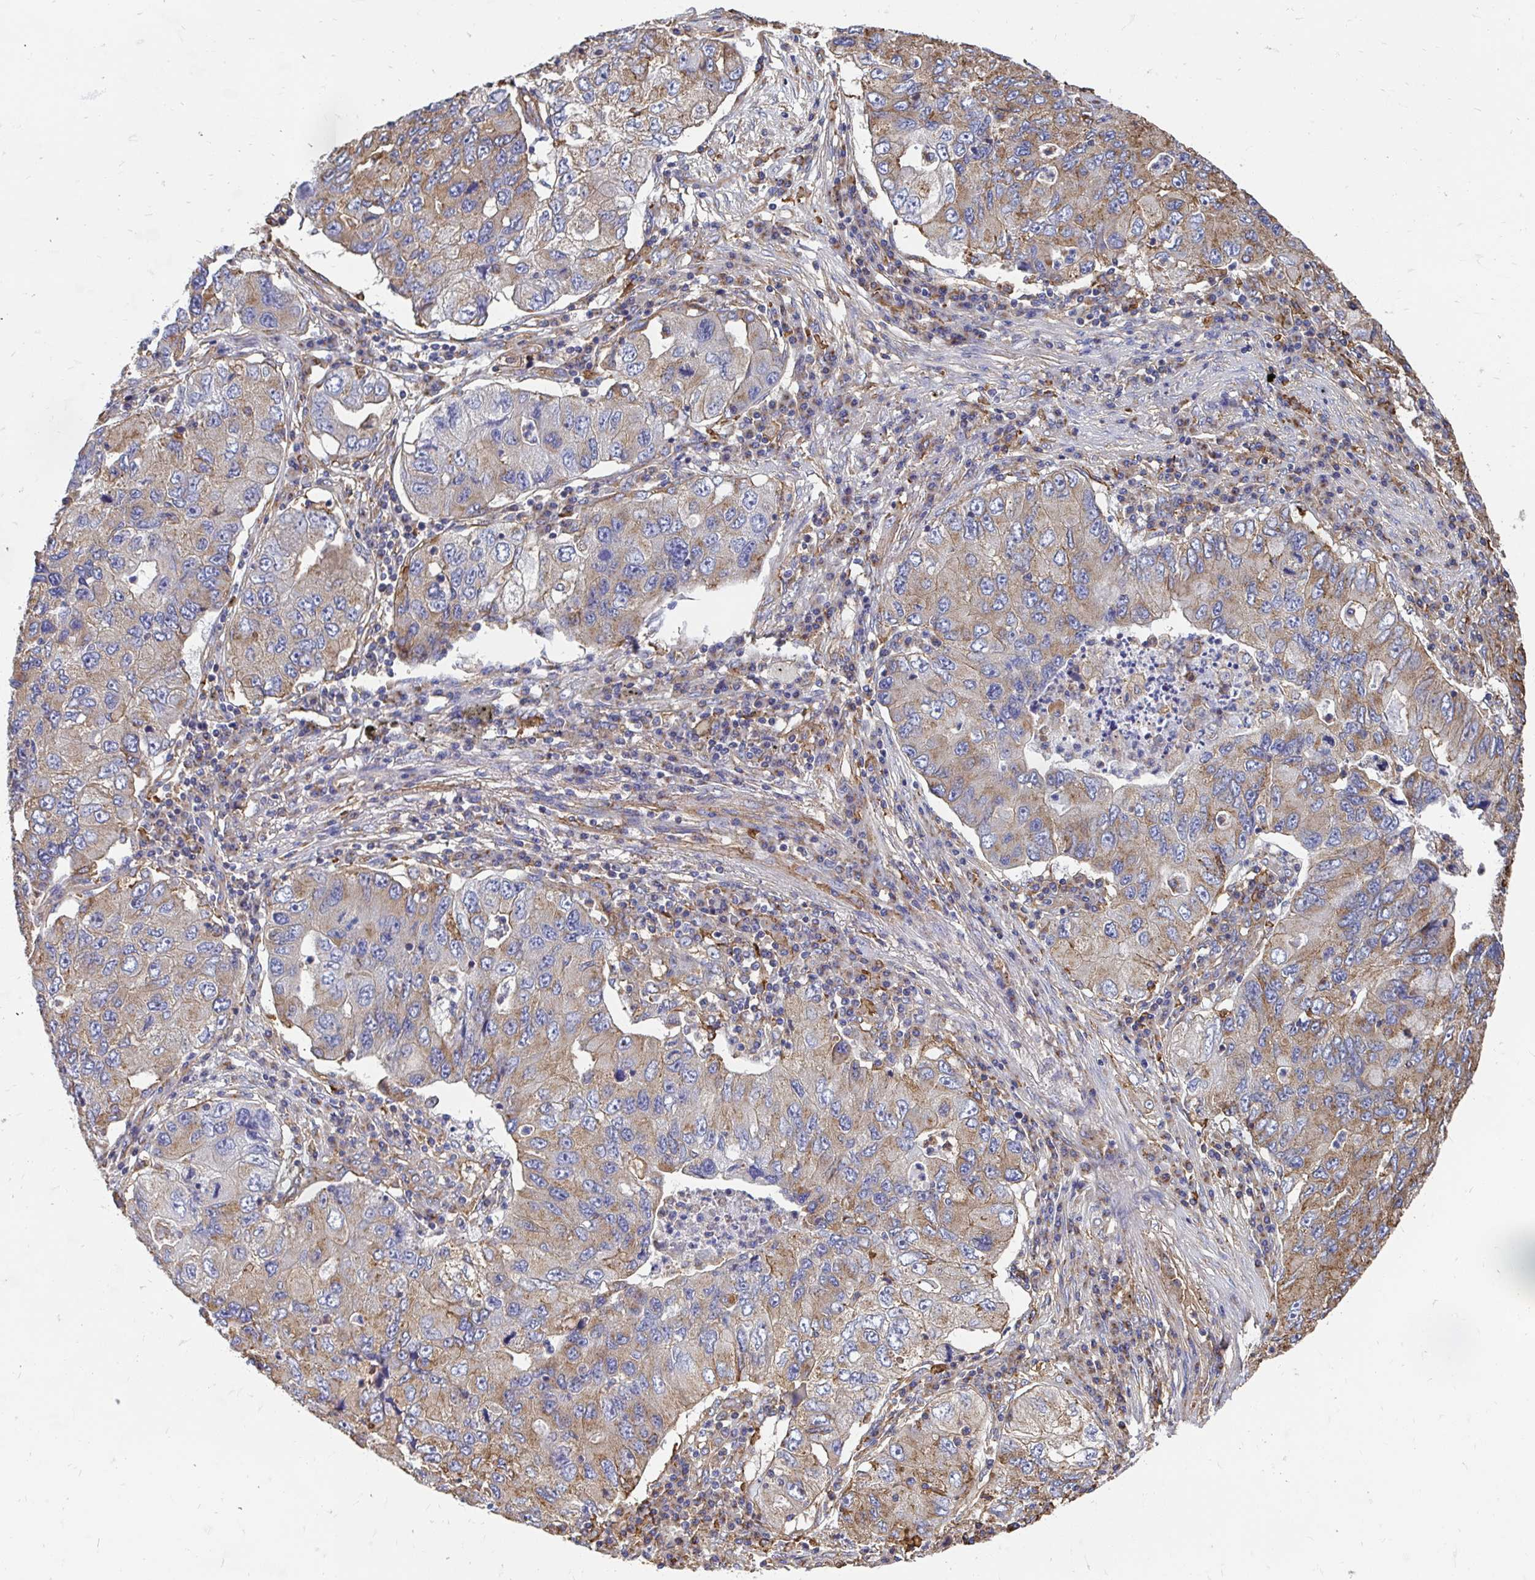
{"staining": {"intensity": "moderate", "quantity": "25%-75%", "location": "cytoplasmic/membranous"}, "tissue": "lung cancer", "cell_type": "Tumor cells", "image_type": "cancer", "snomed": [{"axis": "morphology", "description": "Adenocarcinoma, NOS"}, {"axis": "morphology", "description": "Adenocarcinoma, metastatic, NOS"}, {"axis": "topography", "description": "Lymph node"}, {"axis": "topography", "description": "Lung"}], "caption": "This micrograph reveals IHC staining of human lung cancer (adenocarcinoma), with medium moderate cytoplasmic/membranous positivity in about 25%-75% of tumor cells.", "gene": "CLTC", "patient": {"sex": "female", "age": 54}}